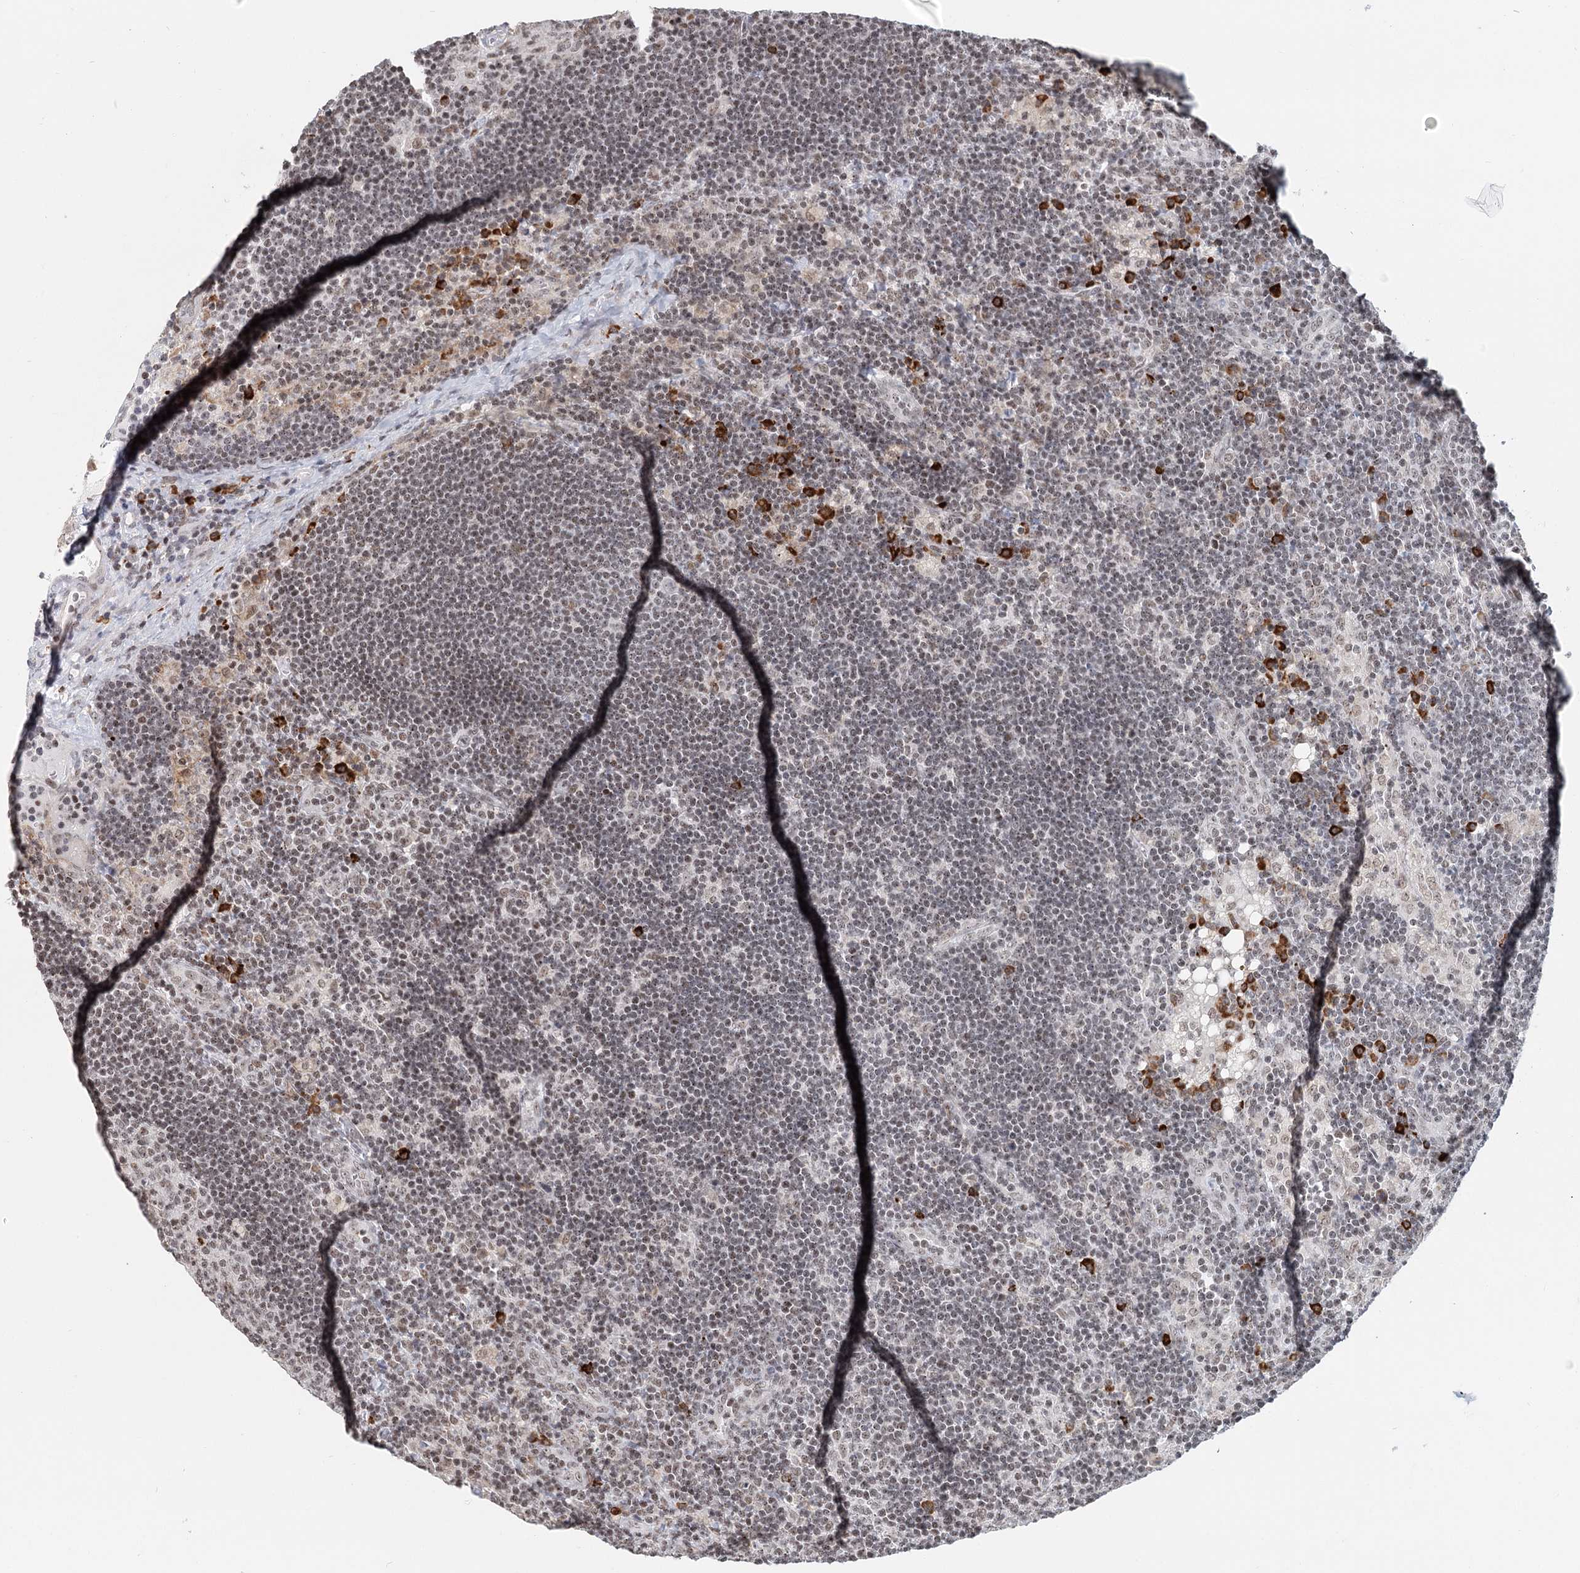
{"staining": {"intensity": "weak", "quantity": "25%-75%", "location": "nuclear"}, "tissue": "lymph node", "cell_type": "Germinal center cells", "image_type": "normal", "snomed": [{"axis": "morphology", "description": "Normal tissue, NOS"}, {"axis": "topography", "description": "Lymph node"}], "caption": "This is a photomicrograph of immunohistochemistry staining of benign lymph node, which shows weak positivity in the nuclear of germinal center cells.", "gene": "BNIP5", "patient": {"sex": "male", "age": 24}}